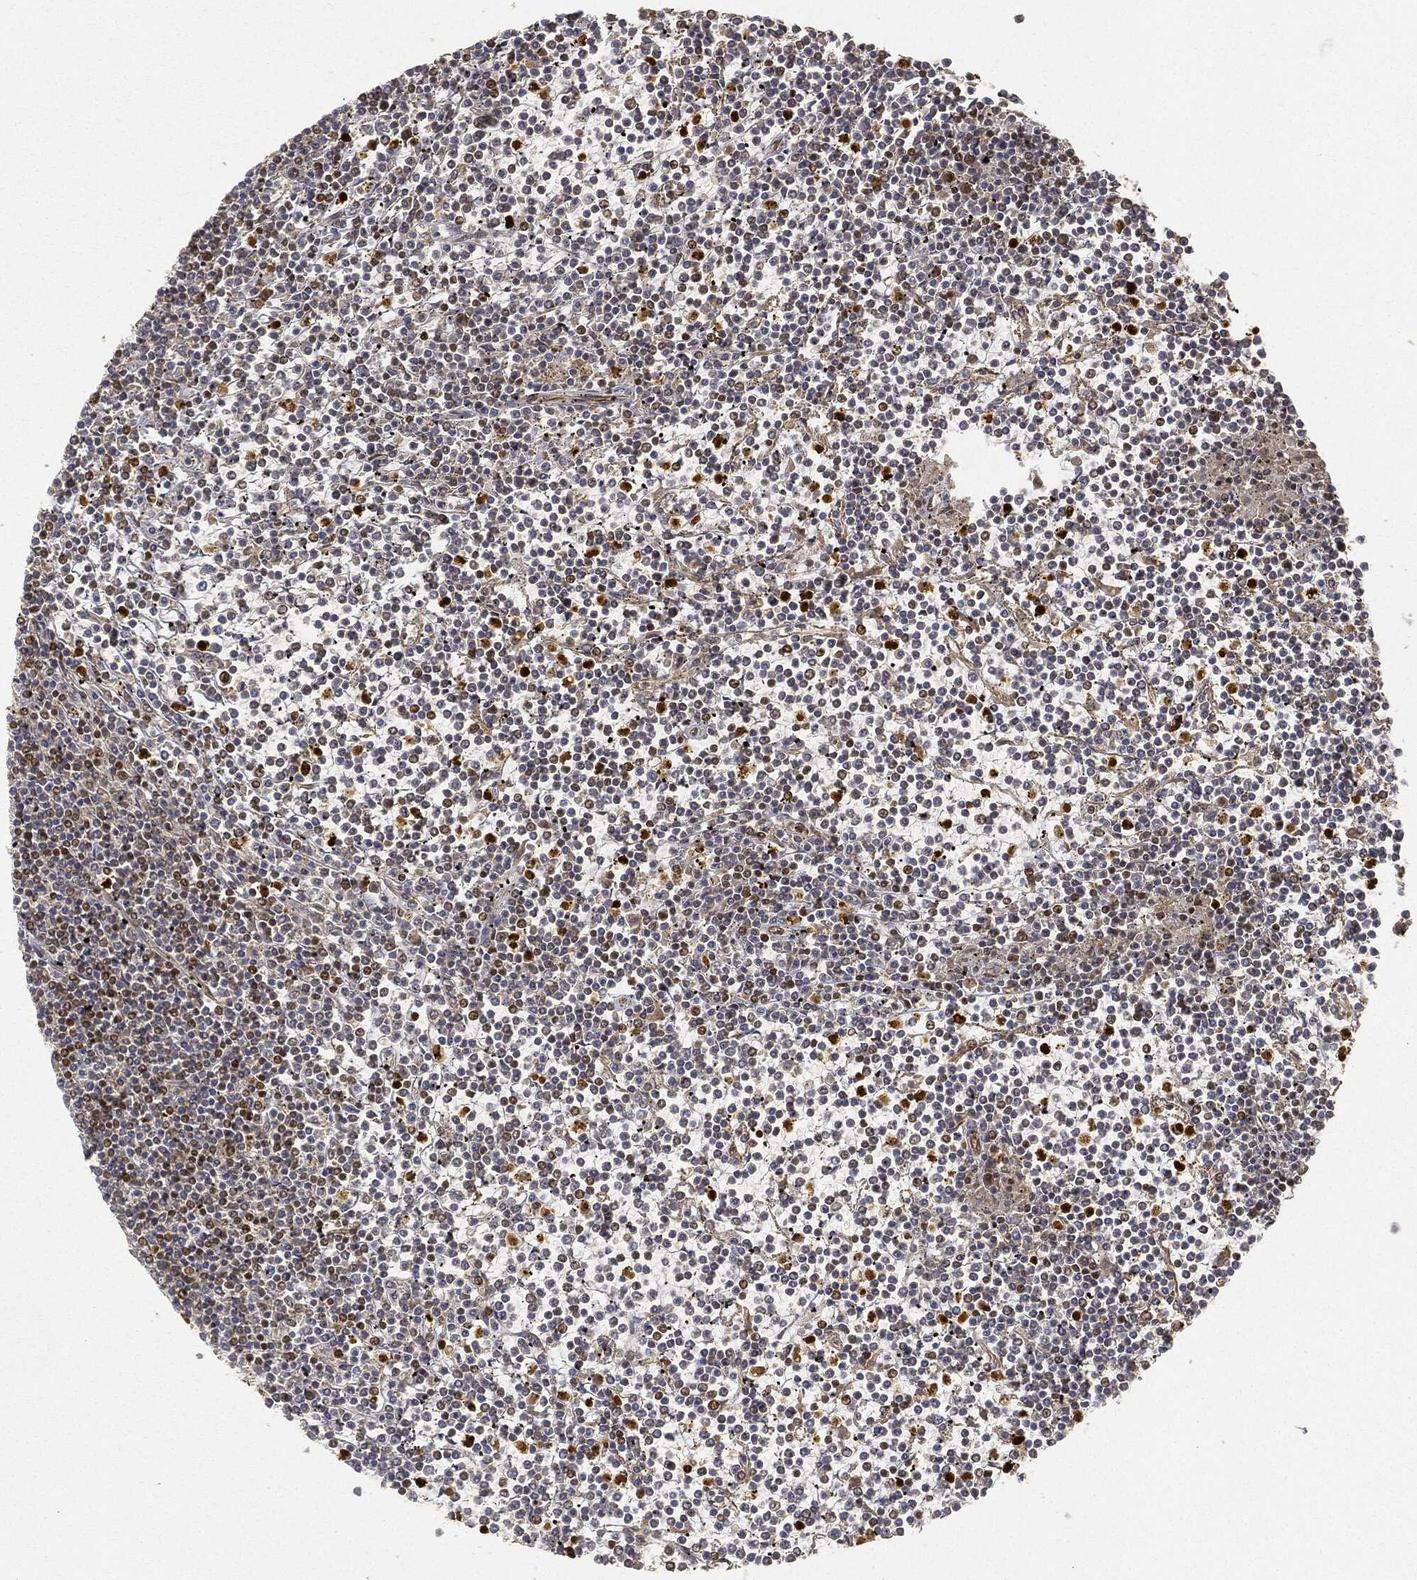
{"staining": {"intensity": "strong", "quantity": "<25%", "location": "nuclear"}, "tissue": "lymphoma", "cell_type": "Tumor cells", "image_type": "cancer", "snomed": [{"axis": "morphology", "description": "Malignant lymphoma, non-Hodgkin's type, Low grade"}, {"axis": "topography", "description": "Spleen"}], "caption": "Immunohistochemical staining of malignant lymphoma, non-Hodgkin's type (low-grade) reveals strong nuclear protein staining in about <25% of tumor cells.", "gene": "CIB1", "patient": {"sex": "female", "age": 19}}